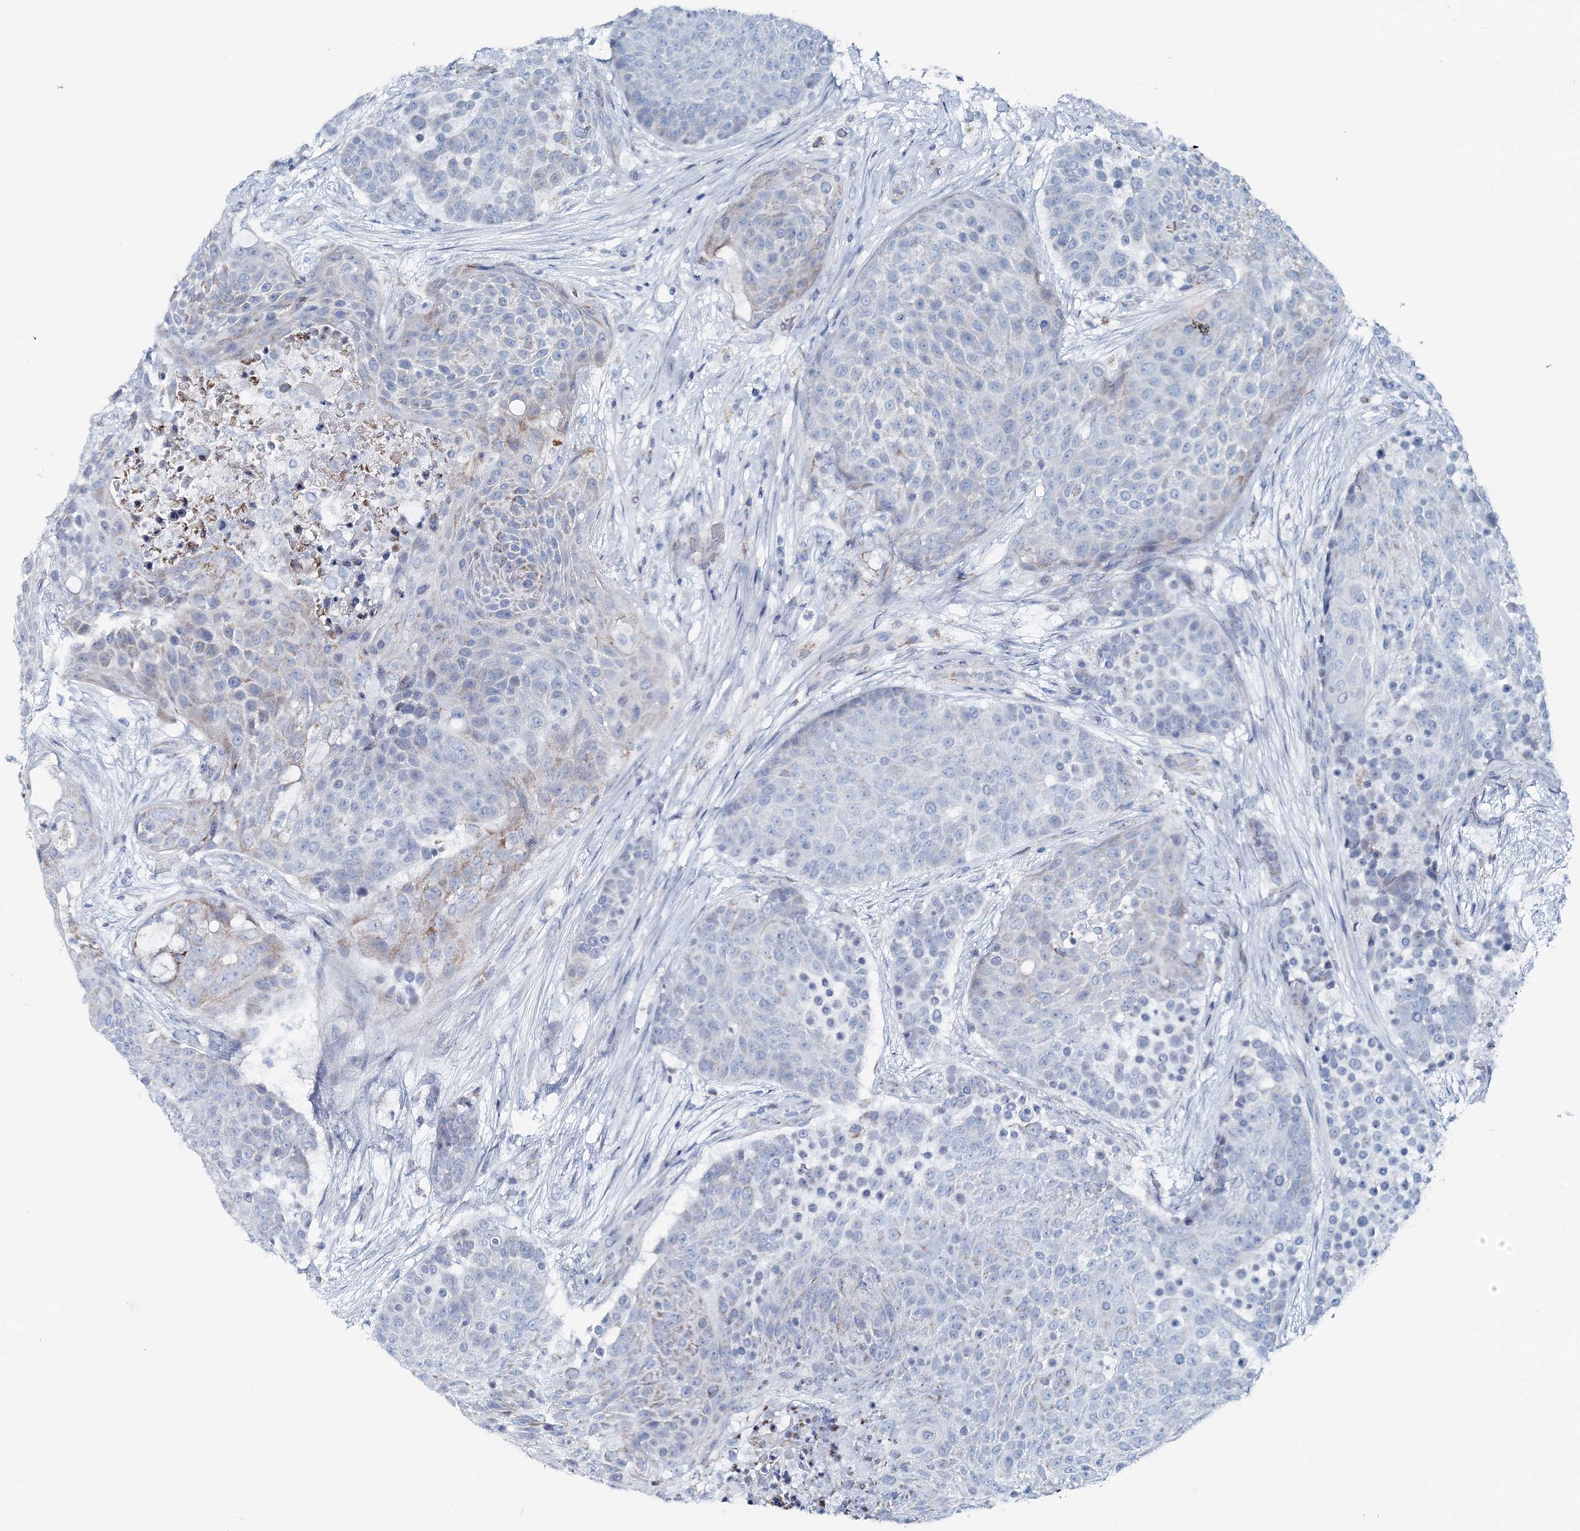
{"staining": {"intensity": "negative", "quantity": "none", "location": "none"}, "tissue": "urothelial cancer", "cell_type": "Tumor cells", "image_type": "cancer", "snomed": [{"axis": "morphology", "description": "Urothelial carcinoma, High grade"}, {"axis": "topography", "description": "Urinary bladder"}], "caption": "High magnification brightfield microscopy of urothelial cancer stained with DAB (3,3'-diaminobenzidine) (brown) and counterstained with hematoxylin (blue): tumor cells show no significant positivity. (DAB immunohistochemistry, high magnification).", "gene": "GABARAPL2", "patient": {"sex": "female", "age": 63}}